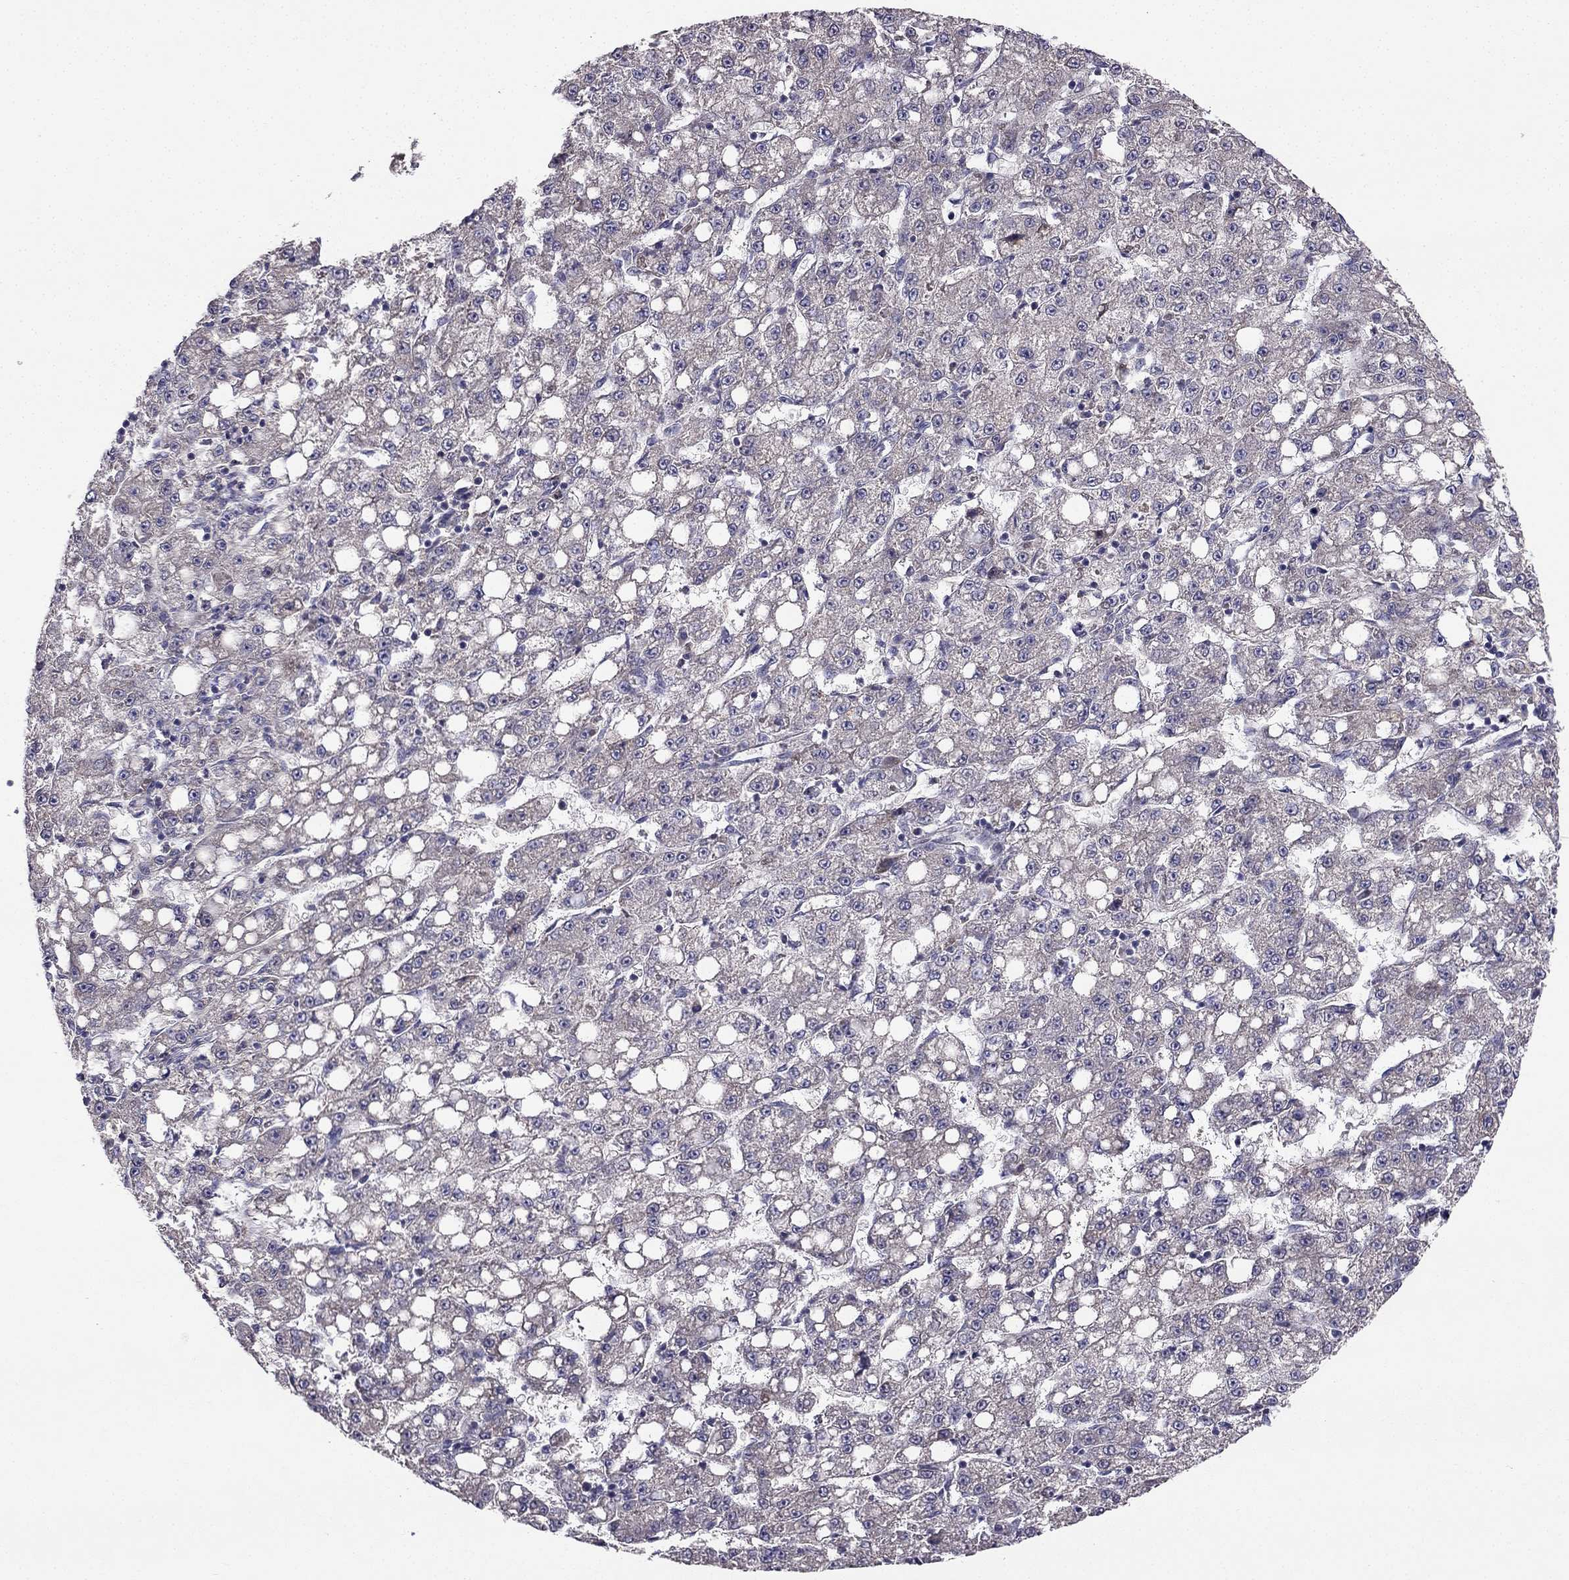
{"staining": {"intensity": "negative", "quantity": "none", "location": "none"}, "tissue": "liver cancer", "cell_type": "Tumor cells", "image_type": "cancer", "snomed": [{"axis": "morphology", "description": "Carcinoma, Hepatocellular, NOS"}, {"axis": "topography", "description": "Liver"}], "caption": "An IHC micrograph of liver hepatocellular carcinoma is shown. There is no staining in tumor cells of liver hepatocellular carcinoma.", "gene": "STXBP5", "patient": {"sex": "female", "age": 65}}